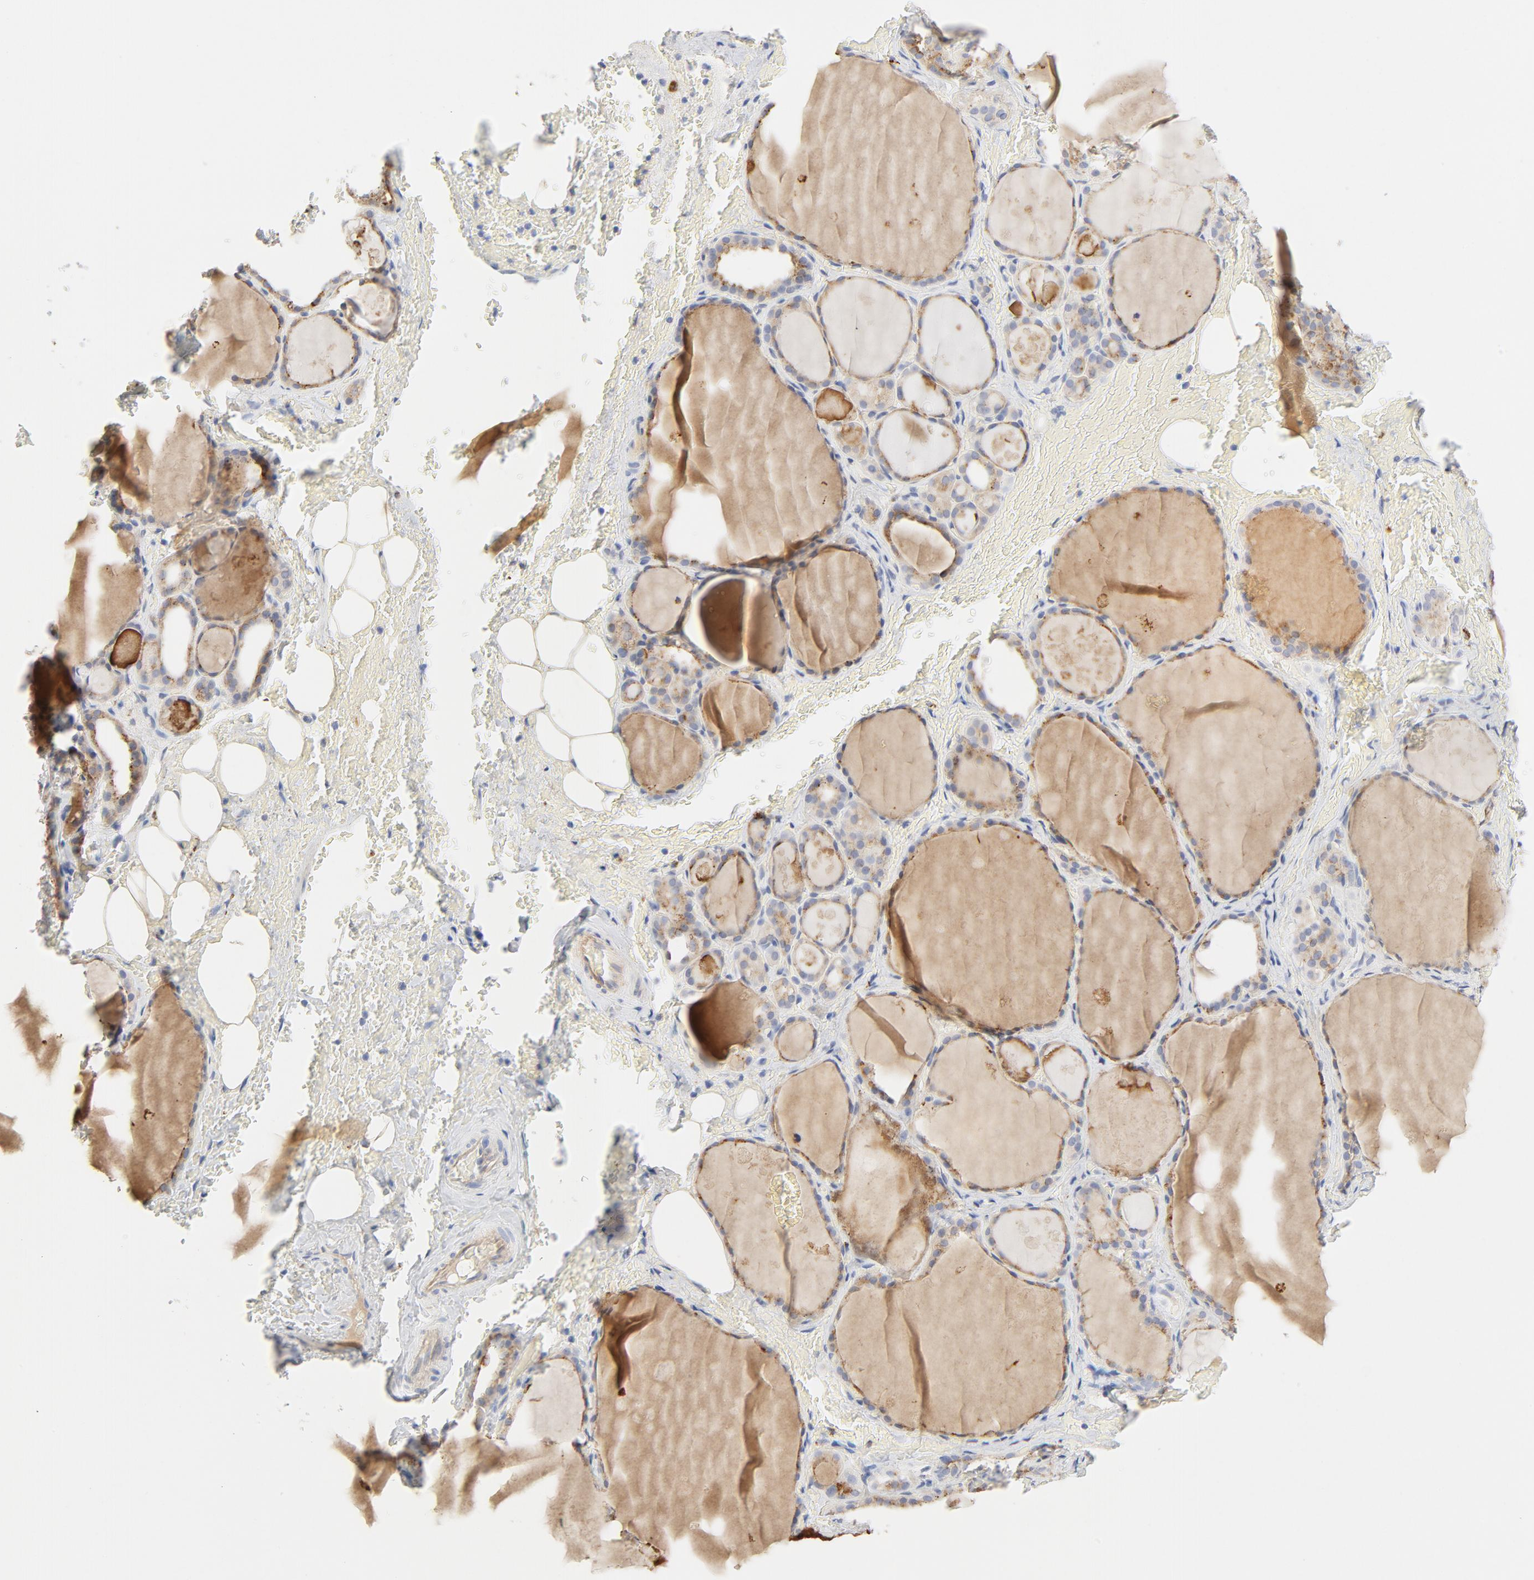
{"staining": {"intensity": "weak", "quantity": ">75%", "location": "cytoplasmic/membranous"}, "tissue": "thyroid gland", "cell_type": "Glandular cells", "image_type": "normal", "snomed": [{"axis": "morphology", "description": "Normal tissue, NOS"}, {"axis": "topography", "description": "Thyroid gland"}], "caption": "IHC staining of benign thyroid gland, which exhibits low levels of weak cytoplasmic/membranous positivity in about >75% of glandular cells indicating weak cytoplasmic/membranous protein positivity. The staining was performed using DAB (3,3'-diaminobenzidine) (brown) for protein detection and nuclei were counterstained in hematoxylin (blue).", "gene": "MAGEB17", "patient": {"sex": "male", "age": 61}}